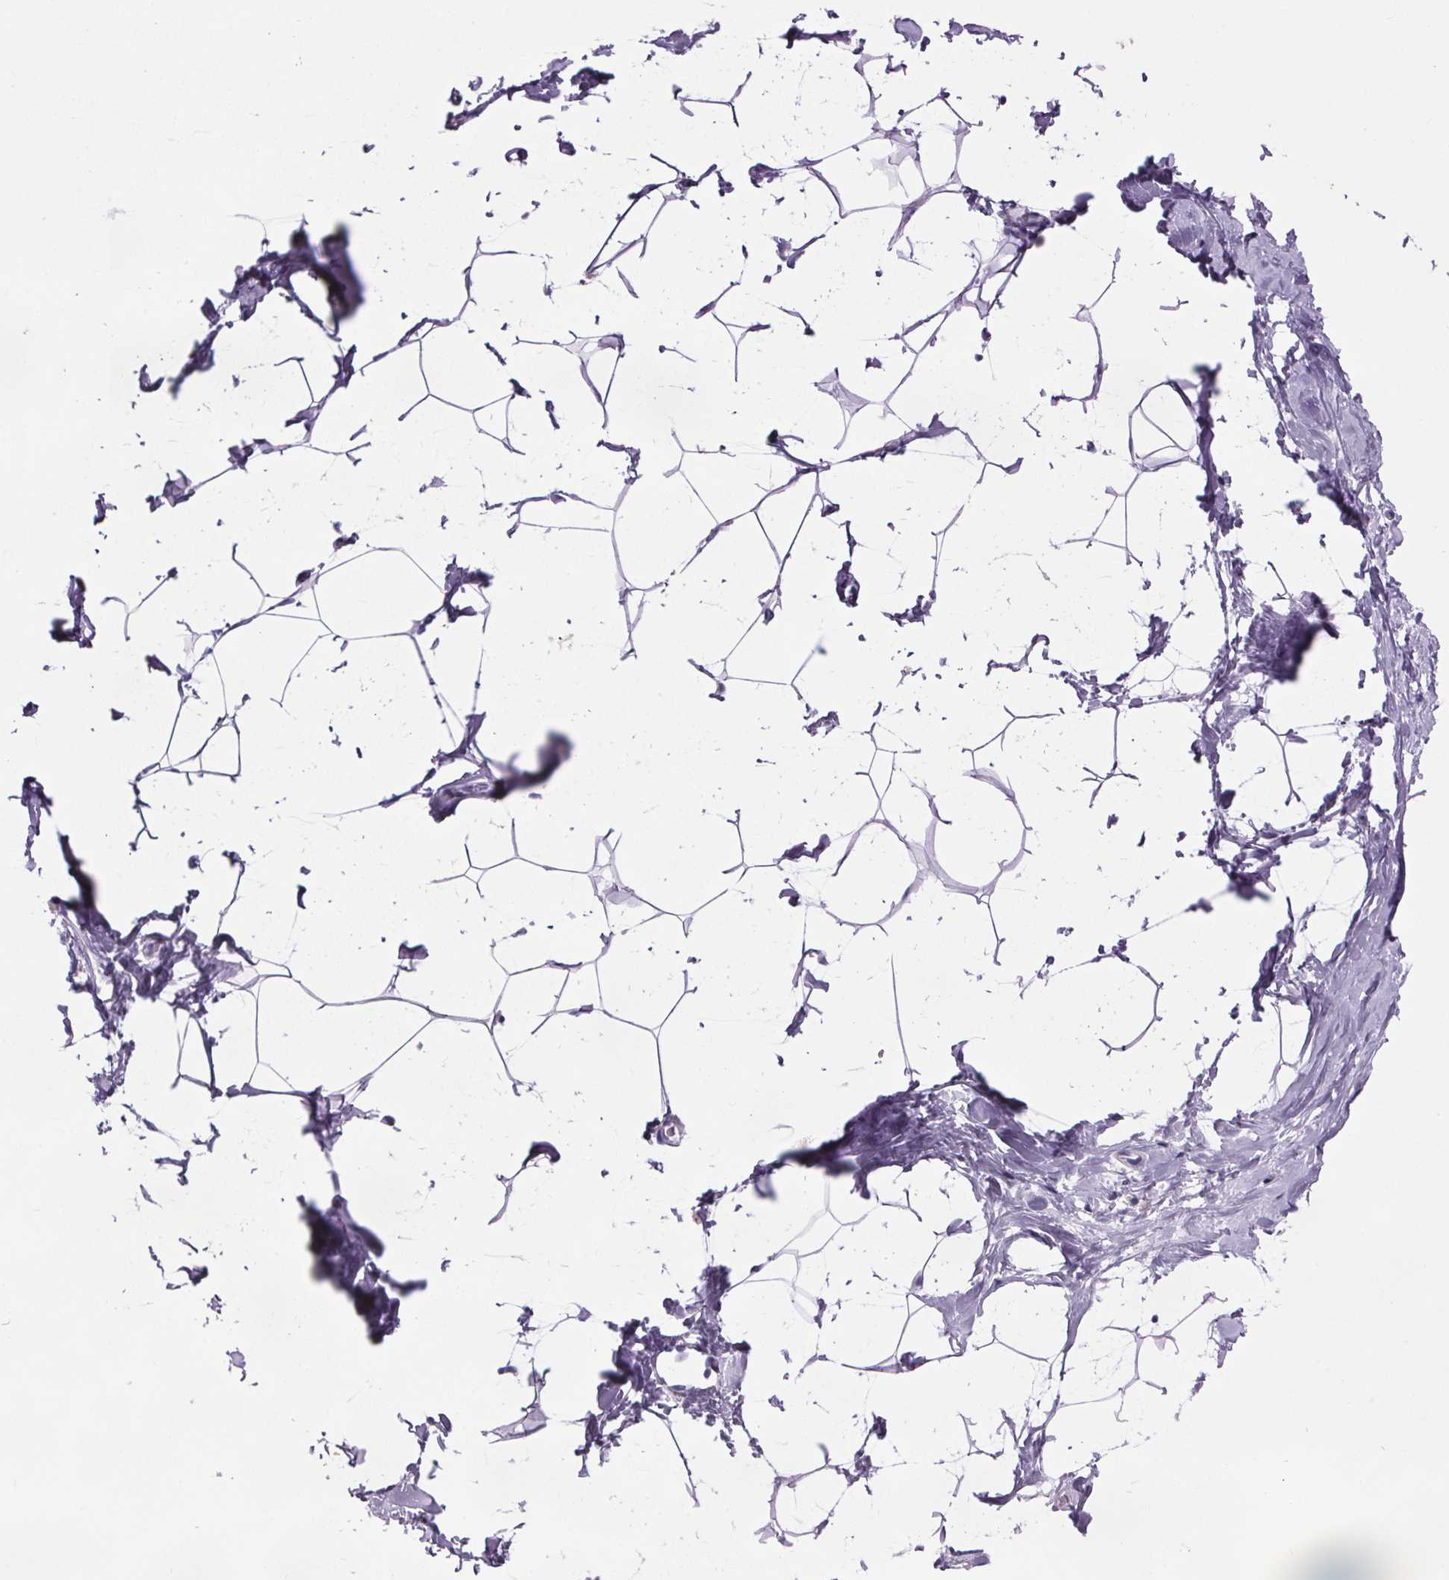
{"staining": {"intensity": "negative", "quantity": "none", "location": "none"}, "tissue": "breast", "cell_type": "Adipocytes", "image_type": "normal", "snomed": [{"axis": "morphology", "description": "Normal tissue, NOS"}, {"axis": "topography", "description": "Breast"}], "caption": "Breast stained for a protein using immunohistochemistry reveals no positivity adipocytes.", "gene": "CUBN", "patient": {"sex": "female", "age": 32}}